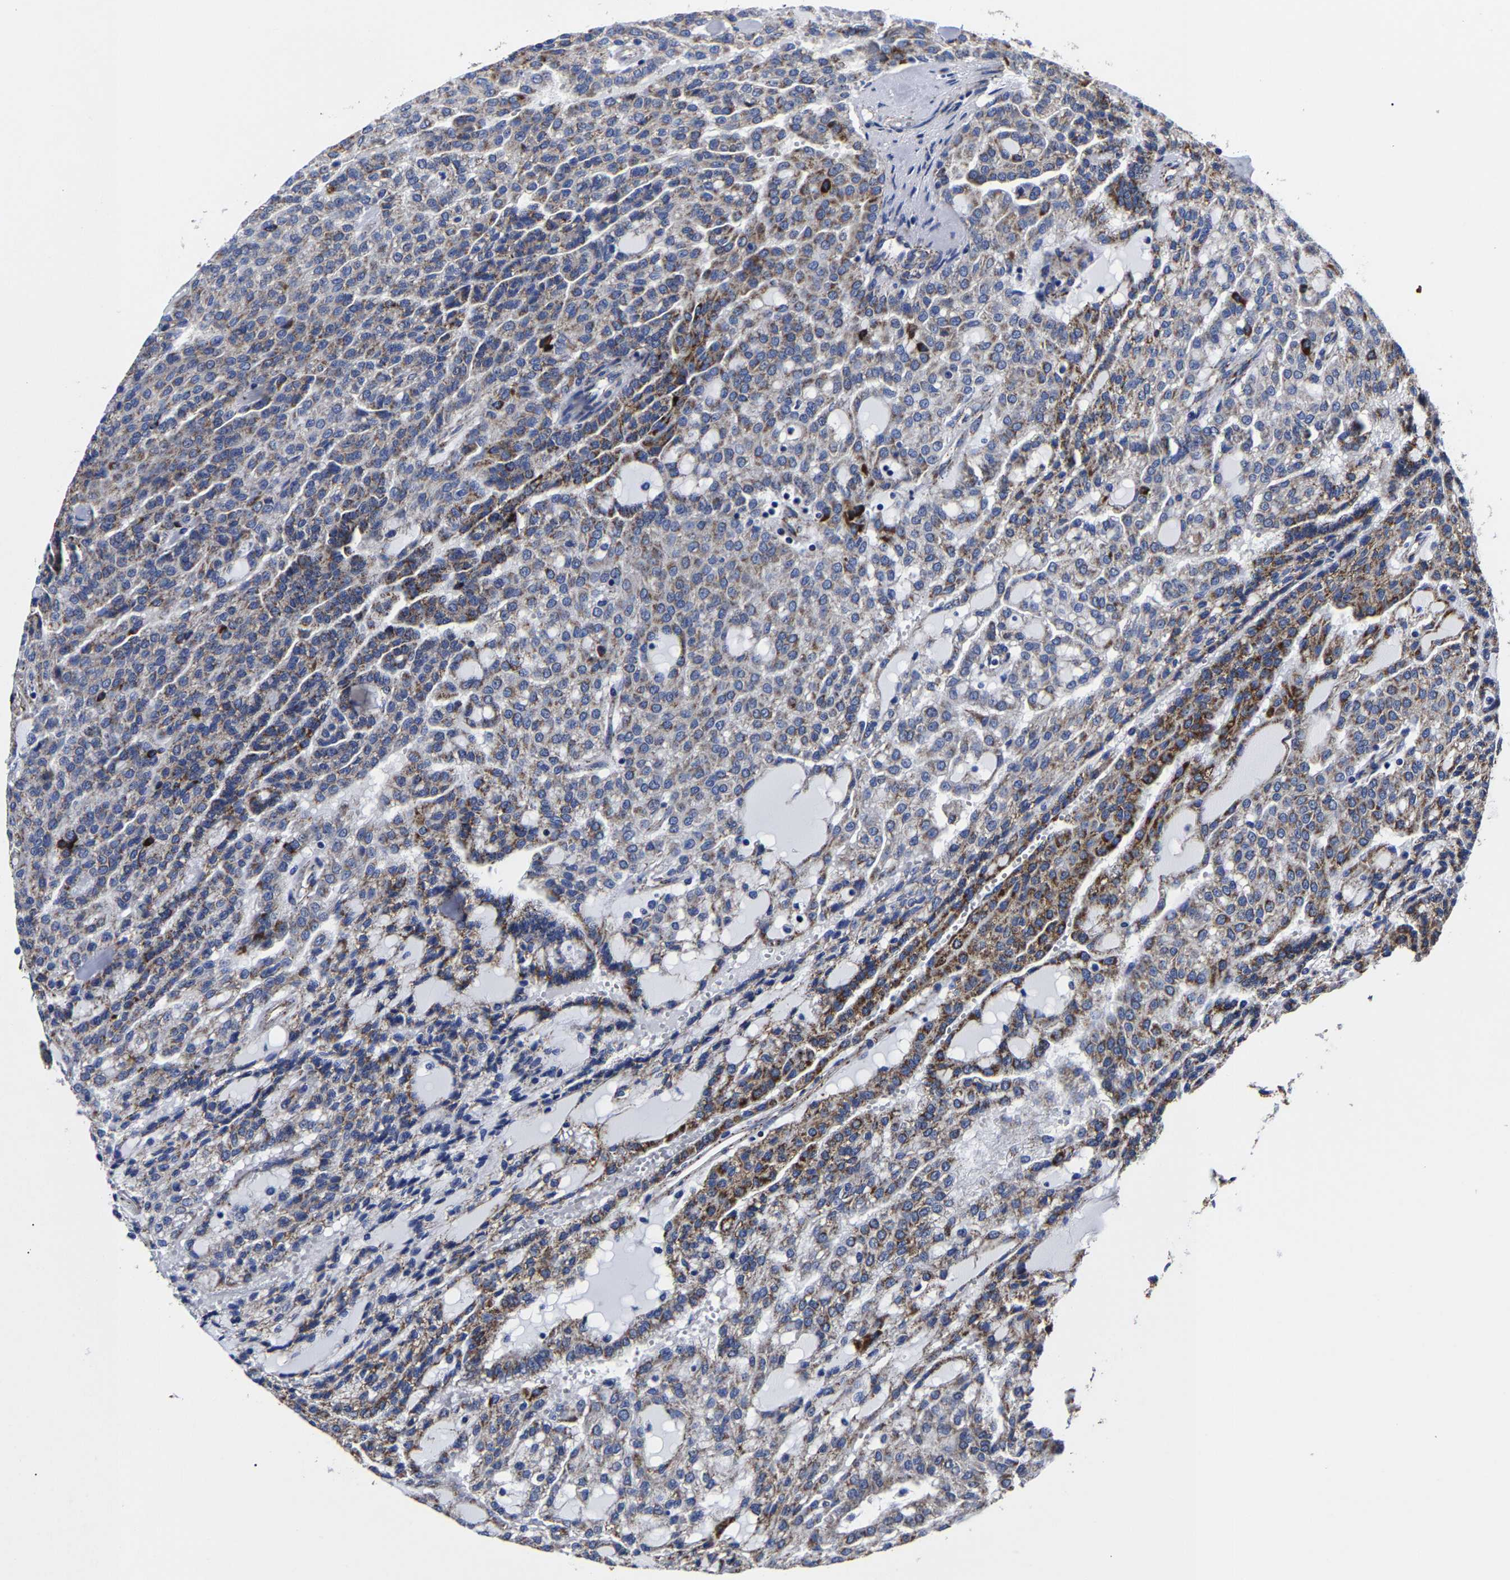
{"staining": {"intensity": "moderate", "quantity": "25%-75%", "location": "cytoplasmic/membranous"}, "tissue": "renal cancer", "cell_type": "Tumor cells", "image_type": "cancer", "snomed": [{"axis": "morphology", "description": "Adenocarcinoma, NOS"}, {"axis": "topography", "description": "Kidney"}], "caption": "Renal cancer stained with a brown dye shows moderate cytoplasmic/membranous positive positivity in approximately 25%-75% of tumor cells.", "gene": "AASS", "patient": {"sex": "male", "age": 63}}